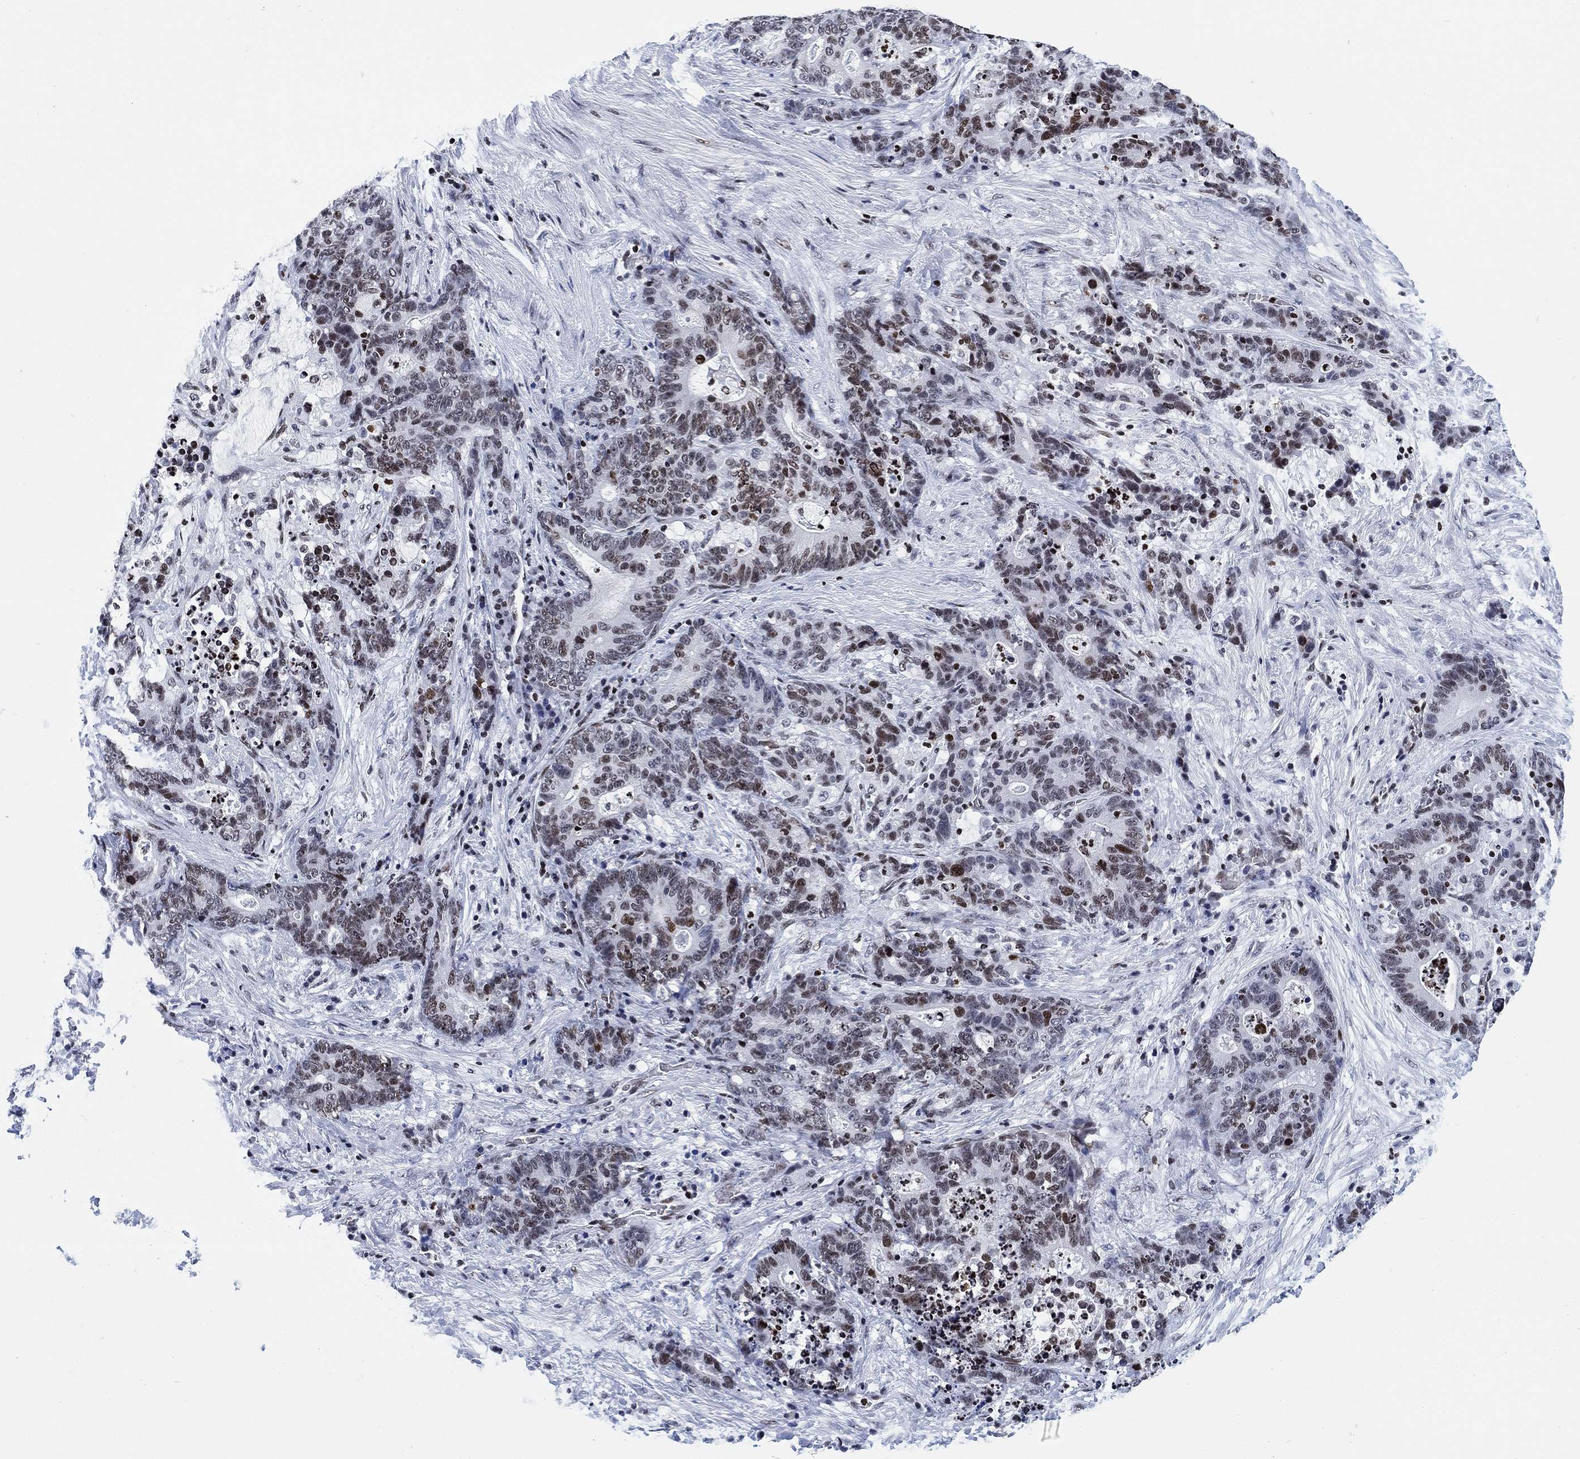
{"staining": {"intensity": "moderate", "quantity": "<25%", "location": "nuclear"}, "tissue": "stomach cancer", "cell_type": "Tumor cells", "image_type": "cancer", "snomed": [{"axis": "morphology", "description": "Normal tissue, NOS"}, {"axis": "morphology", "description": "Adenocarcinoma, NOS"}, {"axis": "topography", "description": "Stomach"}], "caption": "Moderate nuclear protein staining is identified in approximately <25% of tumor cells in adenocarcinoma (stomach).", "gene": "H1-10", "patient": {"sex": "female", "age": 64}}